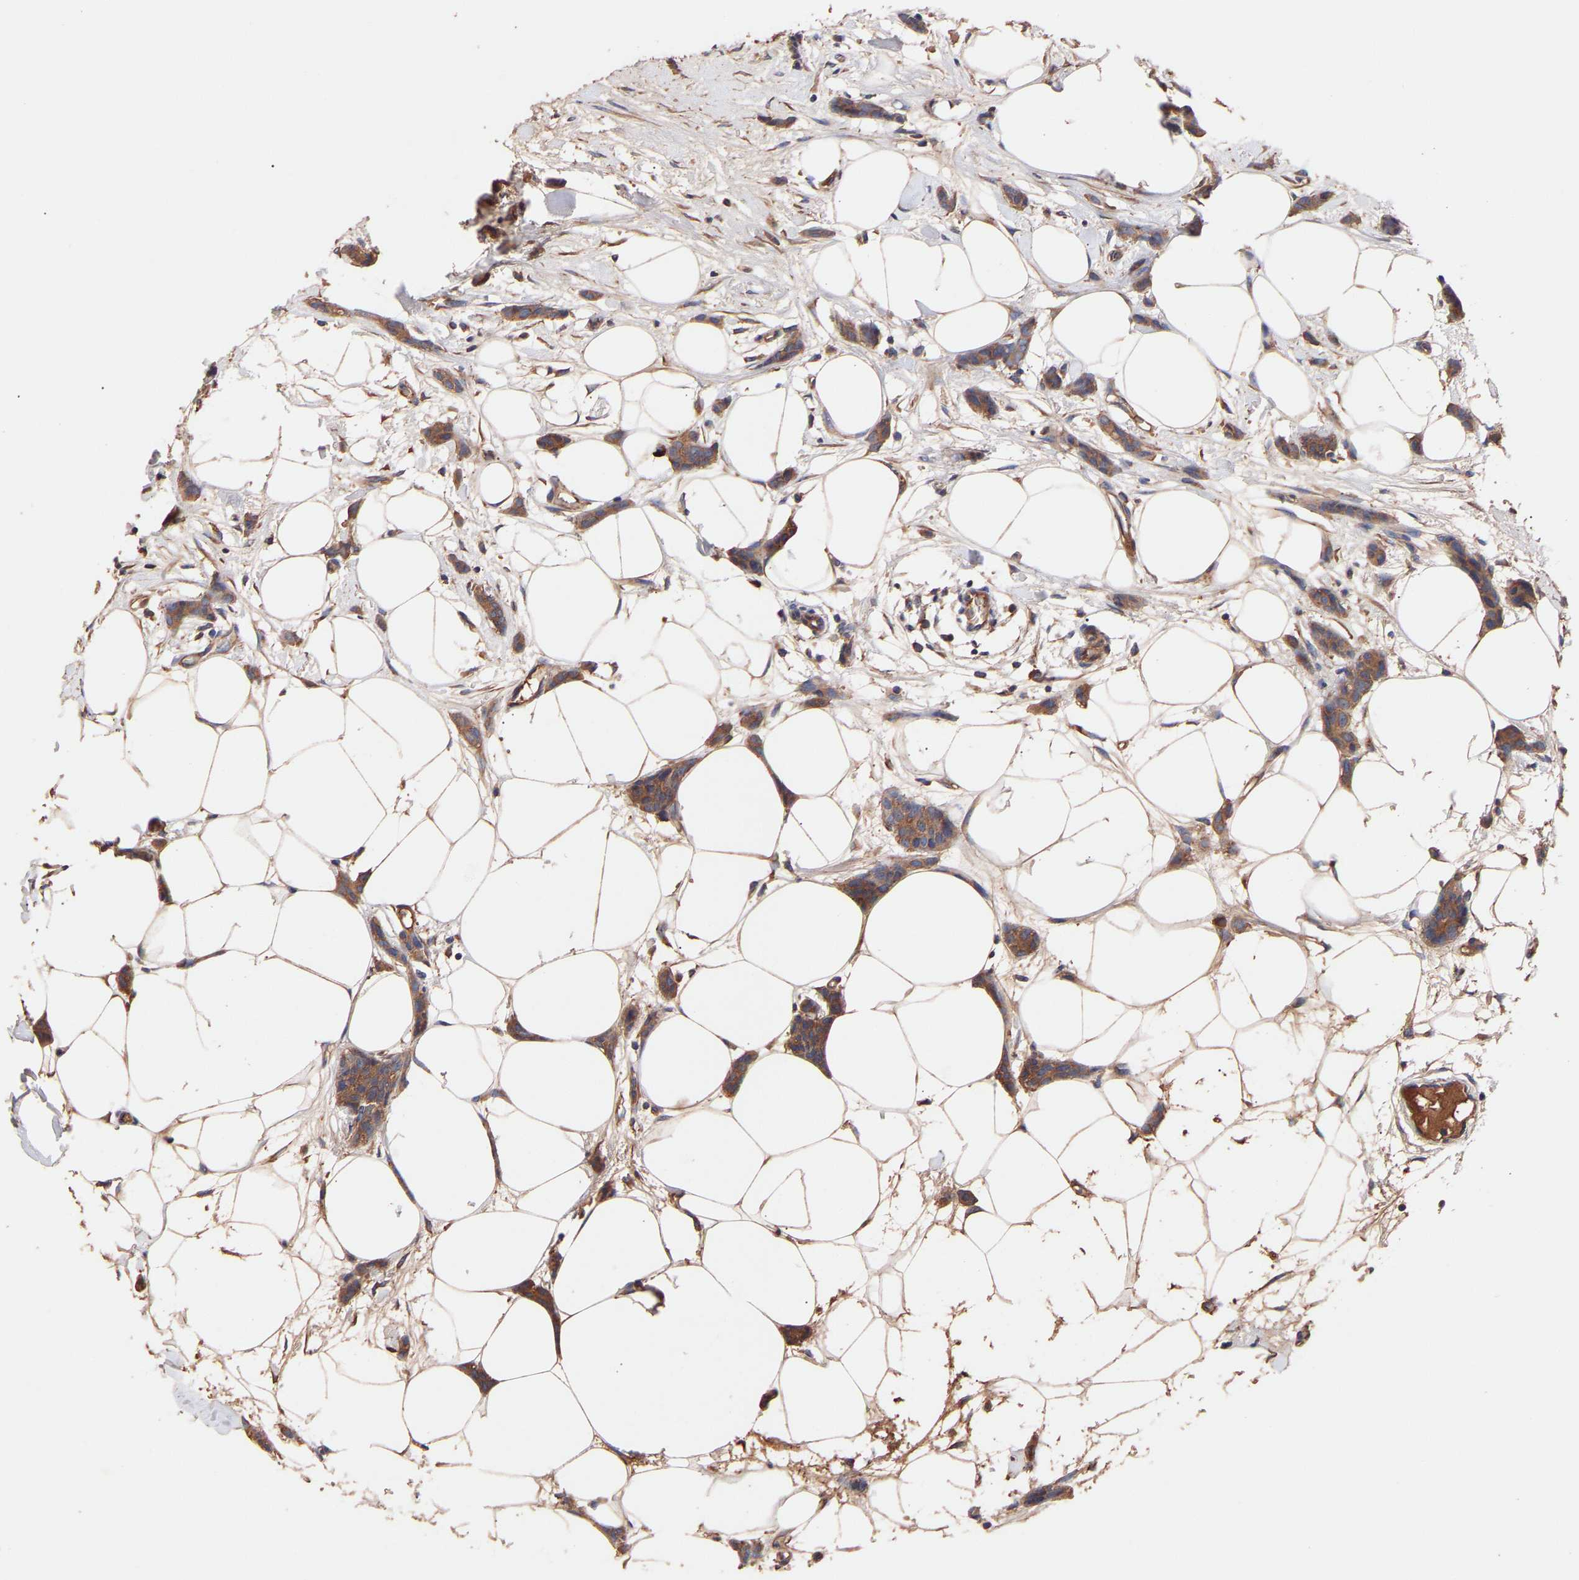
{"staining": {"intensity": "moderate", "quantity": ">75%", "location": "cytoplasmic/membranous"}, "tissue": "breast cancer", "cell_type": "Tumor cells", "image_type": "cancer", "snomed": [{"axis": "morphology", "description": "Lobular carcinoma"}, {"axis": "topography", "description": "Skin"}, {"axis": "topography", "description": "Breast"}], "caption": "Immunohistochemical staining of human breast cancer reveals moderate cytoplasmic/membranous protein staining in approximately >75% of tumor cells. The staining was performed using DAB, with brown indicating positive protein expression. Nuclei are stained blue with hematoxylin.", "gene": "TMEM268", "patient": {"sex": "female", "age": 46}}